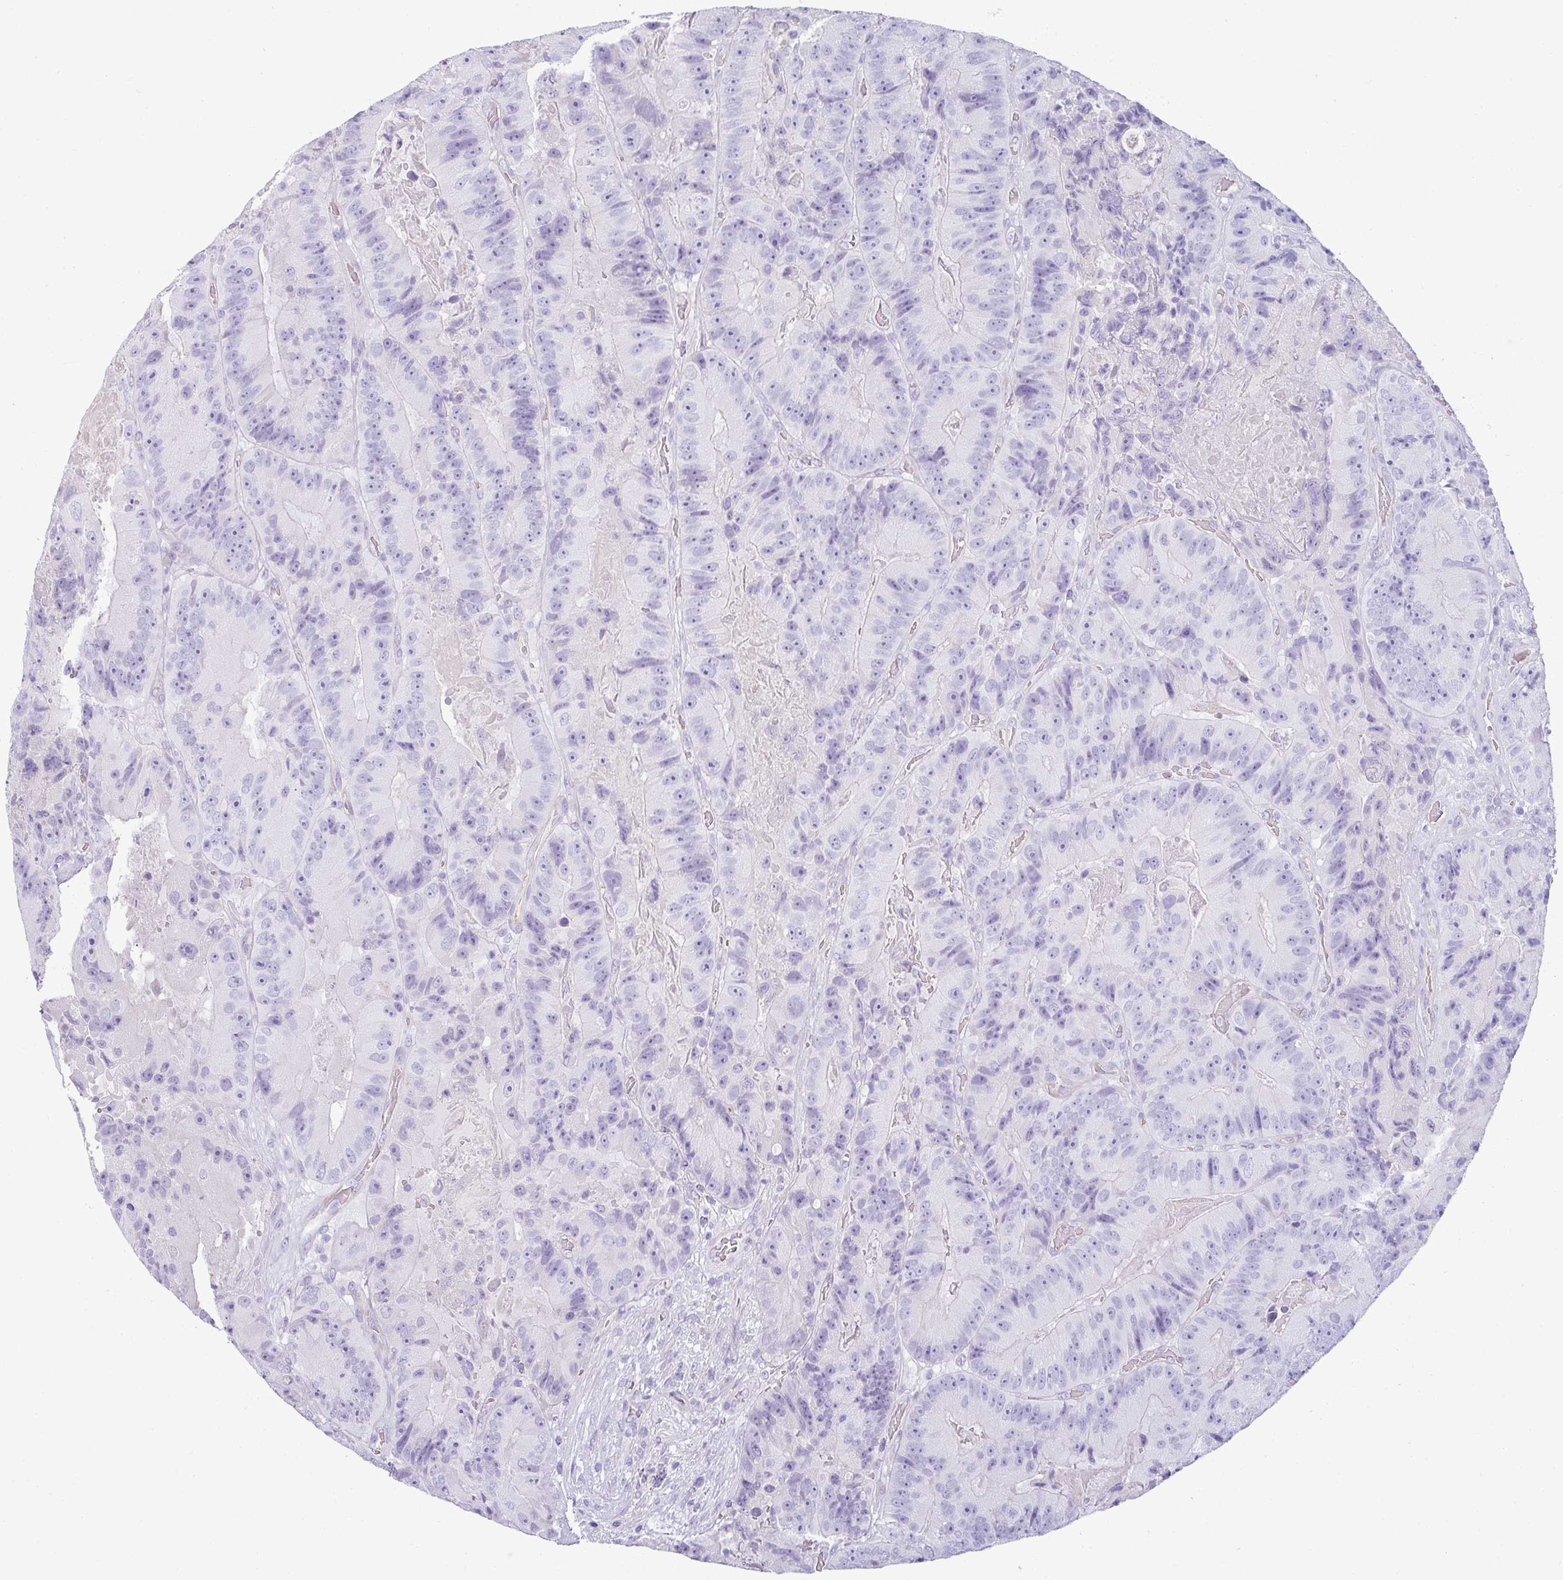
{"staining": {"intensity": "negative", "quantity": "none", "location": "none"}, "tissue": "colorectal cancer", "cell_type": "Tumor cells", "image_type": "cancer", "snomed": [{"axis": "morphology", "description": "Adenocarcinoma, NOS"}, {"axis": "topography", "description": "Colon"}], "caption": "A micrograph of adenocarcinoma (colorectal) stained for a protein displays no brown staining in tumor cells.", "gene": "VCX2", "patient": {"sex": "female", "age": 86}}